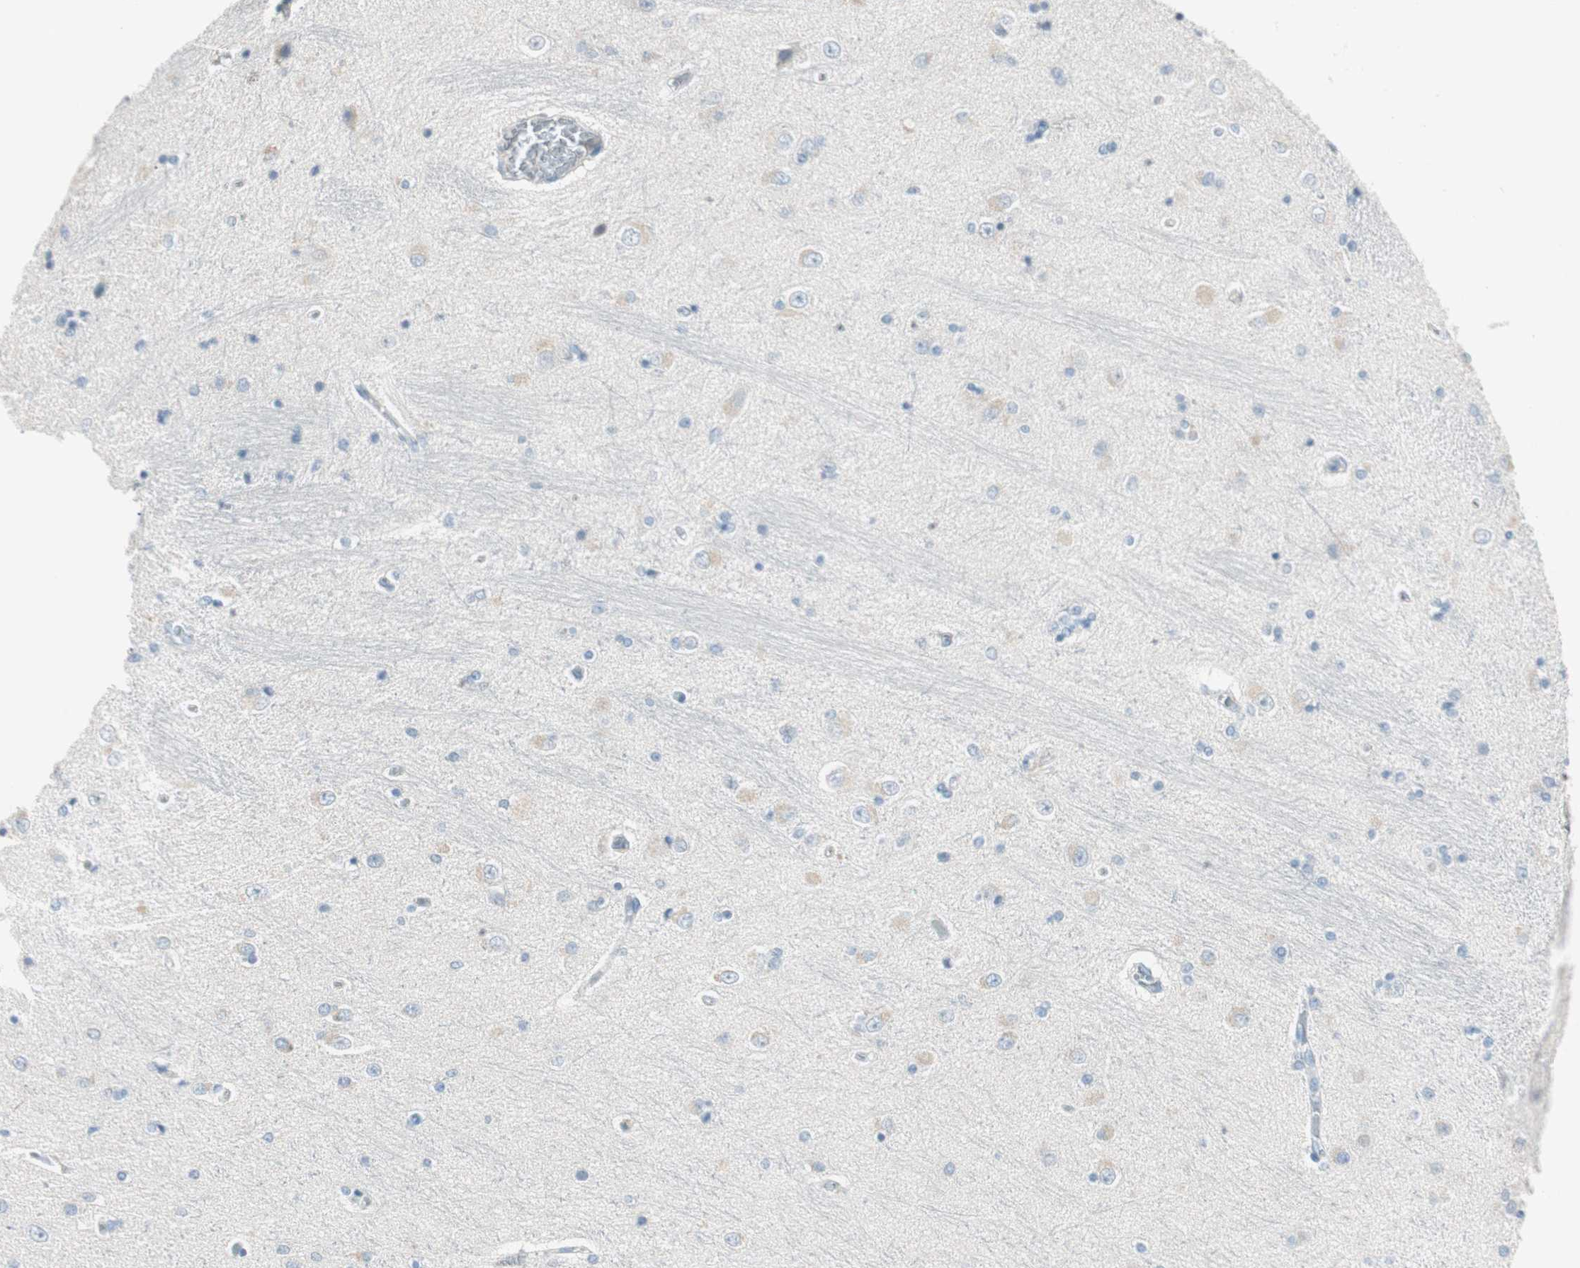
{"staining": {"intensity": "negative", "quantity": "none", "location": "none"}, "tissue": "hippocampus", "cell_type": "Glial cells", "image_type": "normal", "snomed": [{"axis": "morphology", "description": "Normal tissue, NOS"}, {"axis": "topography", "description": "Hippocampus"}], "caption": "Protein analysis of unremarkable hippocampus shows no significant staining in glial cells. Nuclei are stained in blue.", "gene": "ITLN2", "patient": {"sex": "female", "age": 54}}